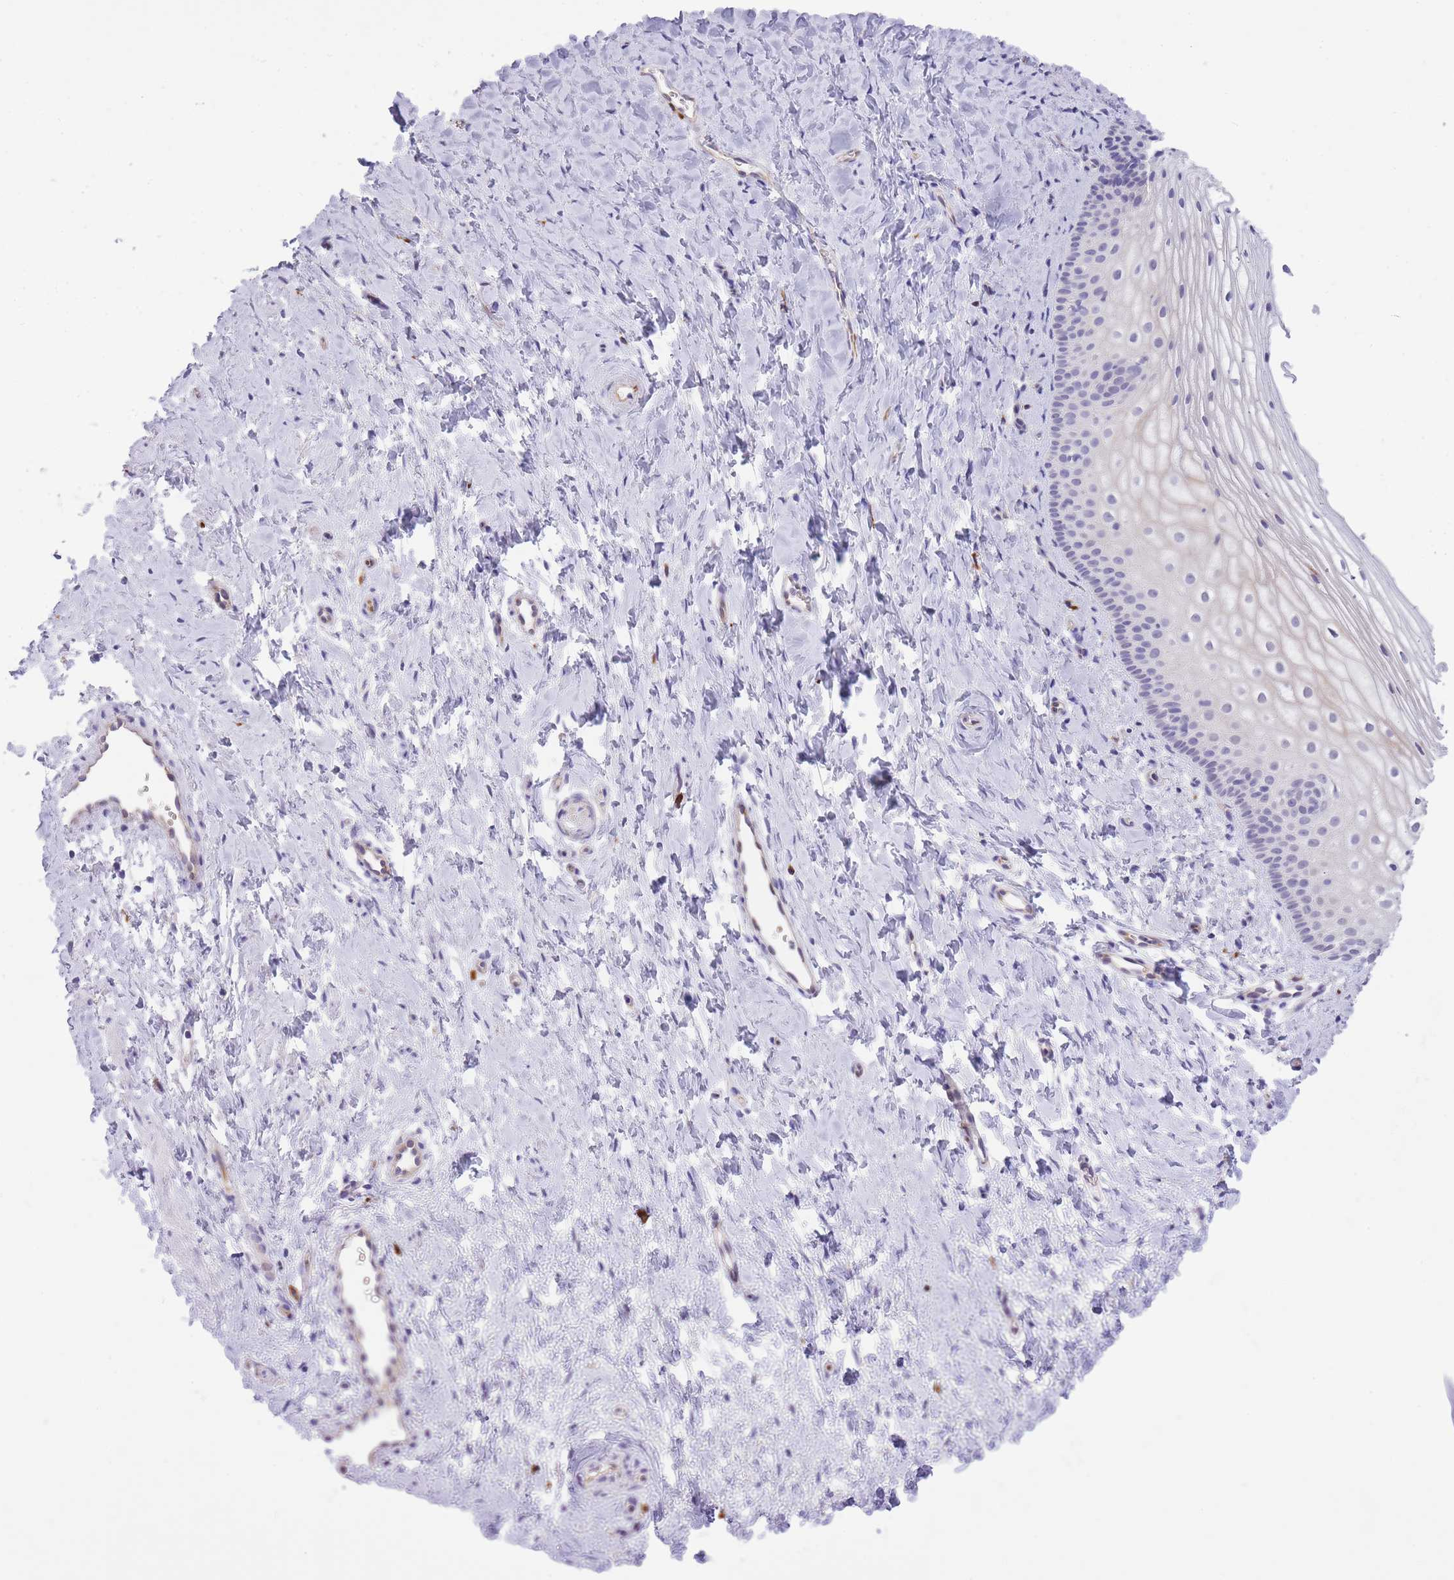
{"staining": {"intensity": "weak", "quantity": "<25%", "location": "cytoplasmic/membranous"}, "tissue": "vagina", "cell_type": "Squamous epithelial cells", "image_type": "normal", "snomed": [{"axis": "morphology", "description": "Normal tissue, NOS"}, {"axis": "topography", "description": "Vagina"}], "caption": "Unremarkable vagina was stained to show a protein in brown. There is no significant positivity in squamous epithelial cells.", "gene": "MEIOSIN", "patient": {"sex": "female", "age": 56}}